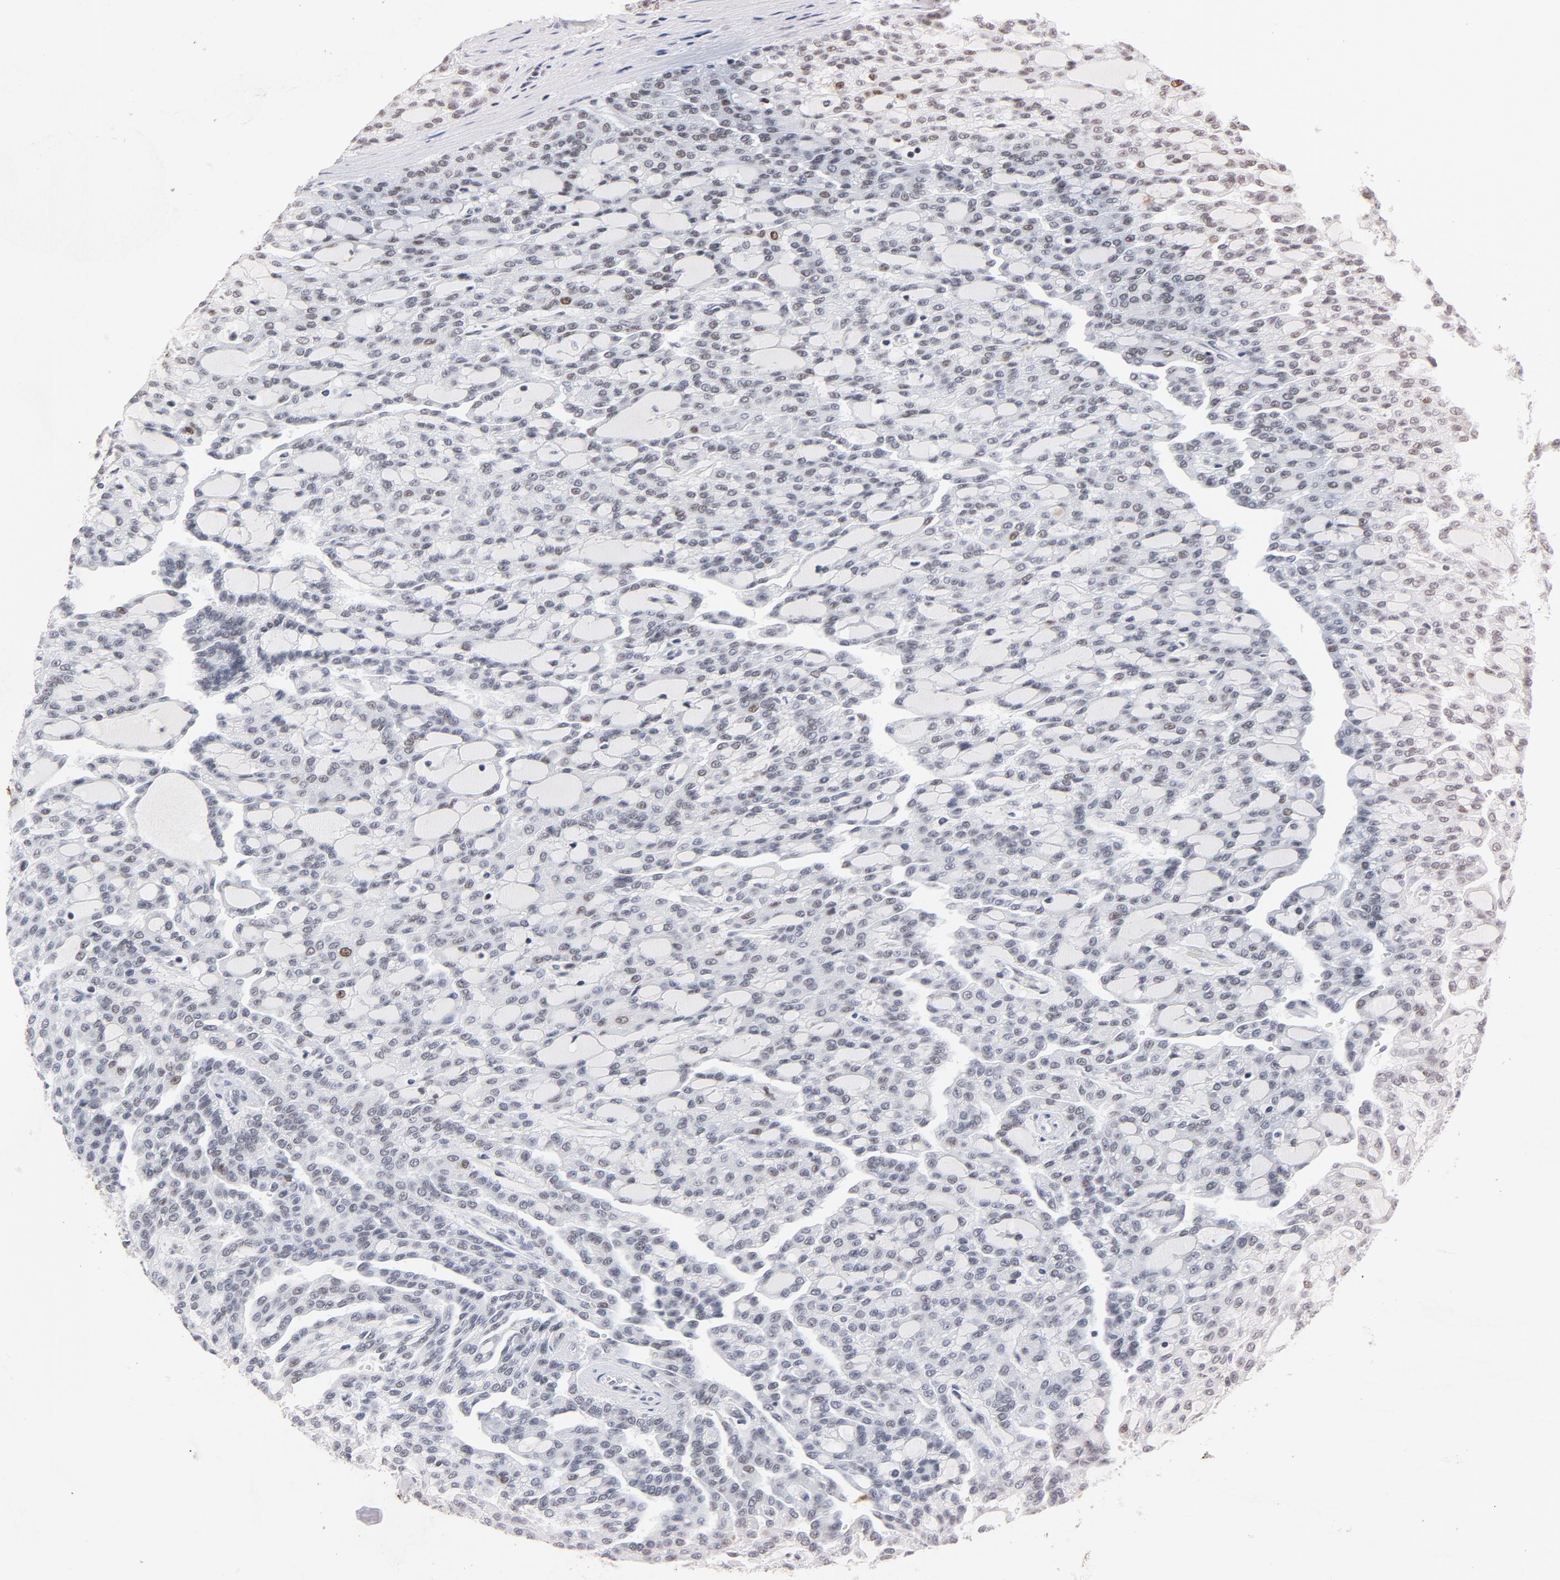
{"staining": {"intensity": "negative", "quantity": "none", "location": "none"}, "tissue": "renal cancer", "cell_type": "Tumor cells", "image_type": "cancer", "snomed": [{"axis": "morphology", "description": "Adenocarcinoma, NOS"}, {"axis": "topography", "description": "Kidney"}], "caption": "Immunohistochemistry (IHC) histopathology image of human renal cancer stained for a protein (brown), which reveals no staining in tumor cells. The staining is performed using DAB (3,3'-diaminobenzidine) brown chromogen with nuclei counter-stained in using hematoxylin.", "gene": "RFC4", "patient": {"sex": "male", "age": 63}}